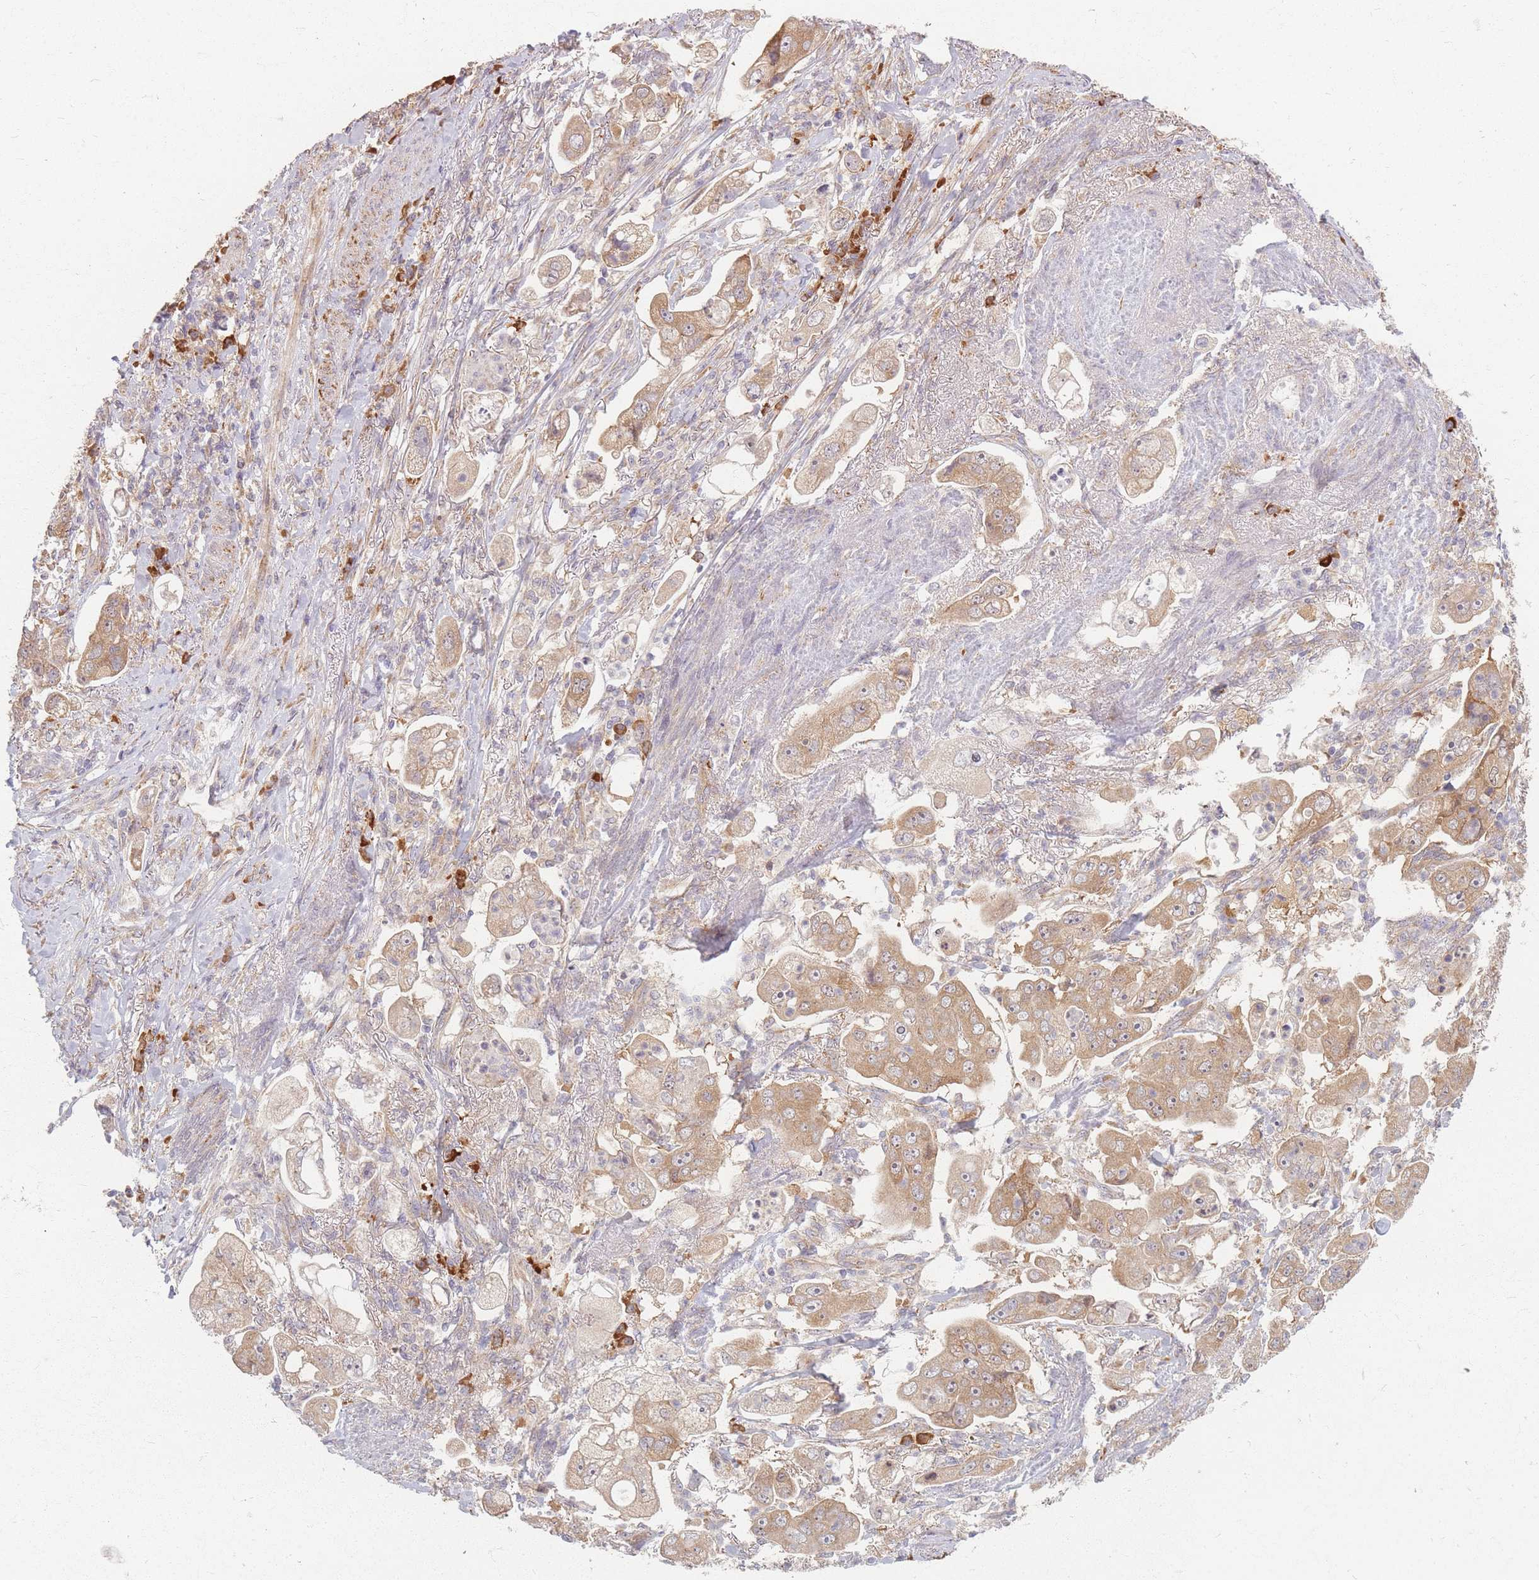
{"staining": {"intensity": "moderate", "quantity": ">75%", "location": "cytoplasmic/membranous"}, "tissue": "stomach cancer", "cell_type": "Tumor cells", "image_type": "cancer", "snomed": [{"axis": "morphology", "description": "Adenocarcinoma, NOS"}, {"axis": "topography", "description": "Stomach"}], "caption": "A brown stain labels moderate cytoplasmic/membranous positivity of a protein in adenocarcinoma (stomach) tumor cells.", "gene": "SMIM14", "patient": {"sex": "male", "age": 62}}